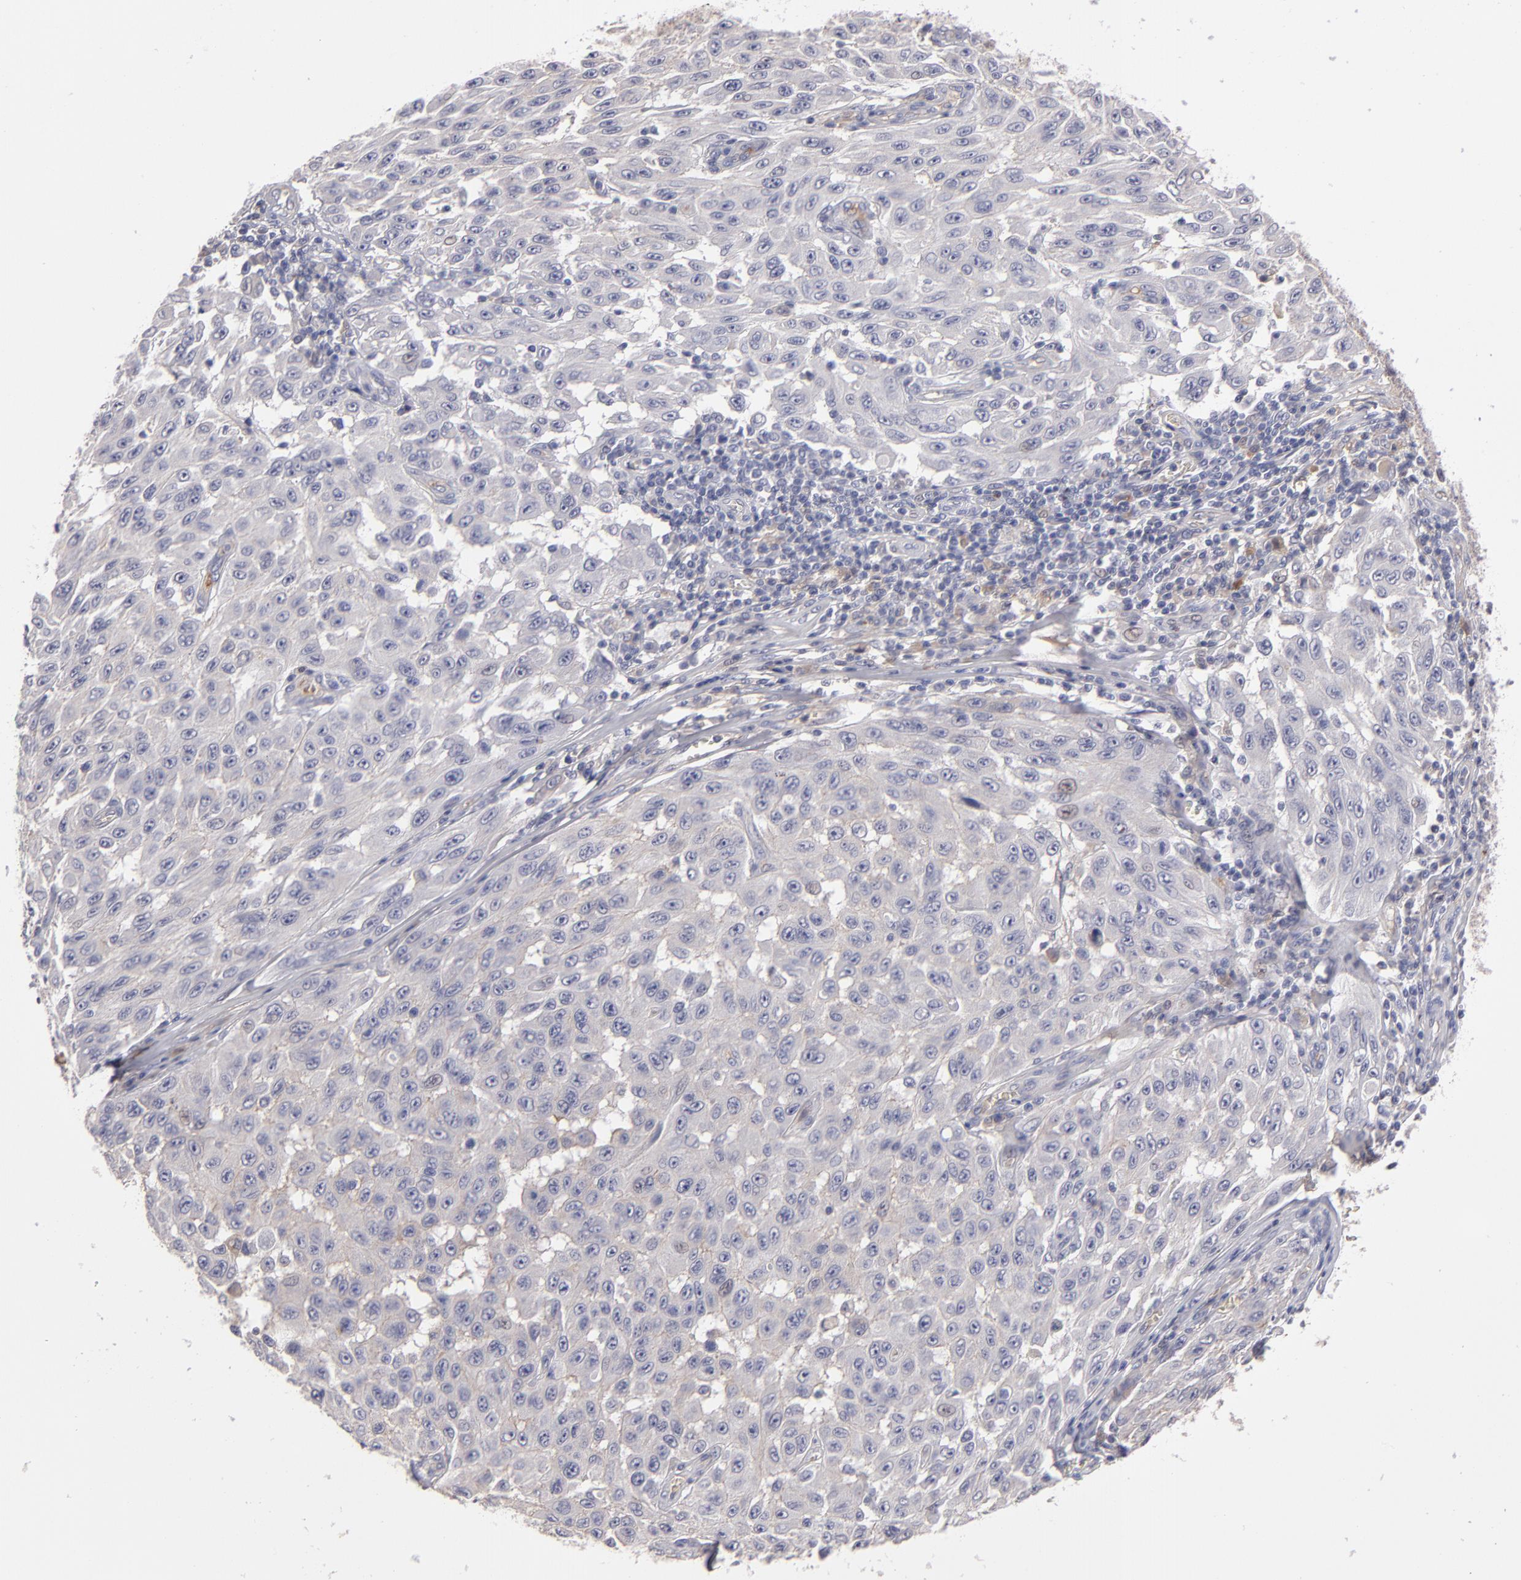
{"staining": {"intensity": "negative", "quantity": "none", "location": "none"}, "tissue": "melanoma", "cell_type": "Tumor cells", "image_type": "cancer", "snomed": [{"axis": "morphology", "description": "Malignant melanoma, NOS"}, {"axis": "topography", "description": "Skin"}], "caption": "Tumor cells are negative for protein expression in human melanoma.", "gene": "ITIH4", "patient": {"sex": "male", "age": 30}}